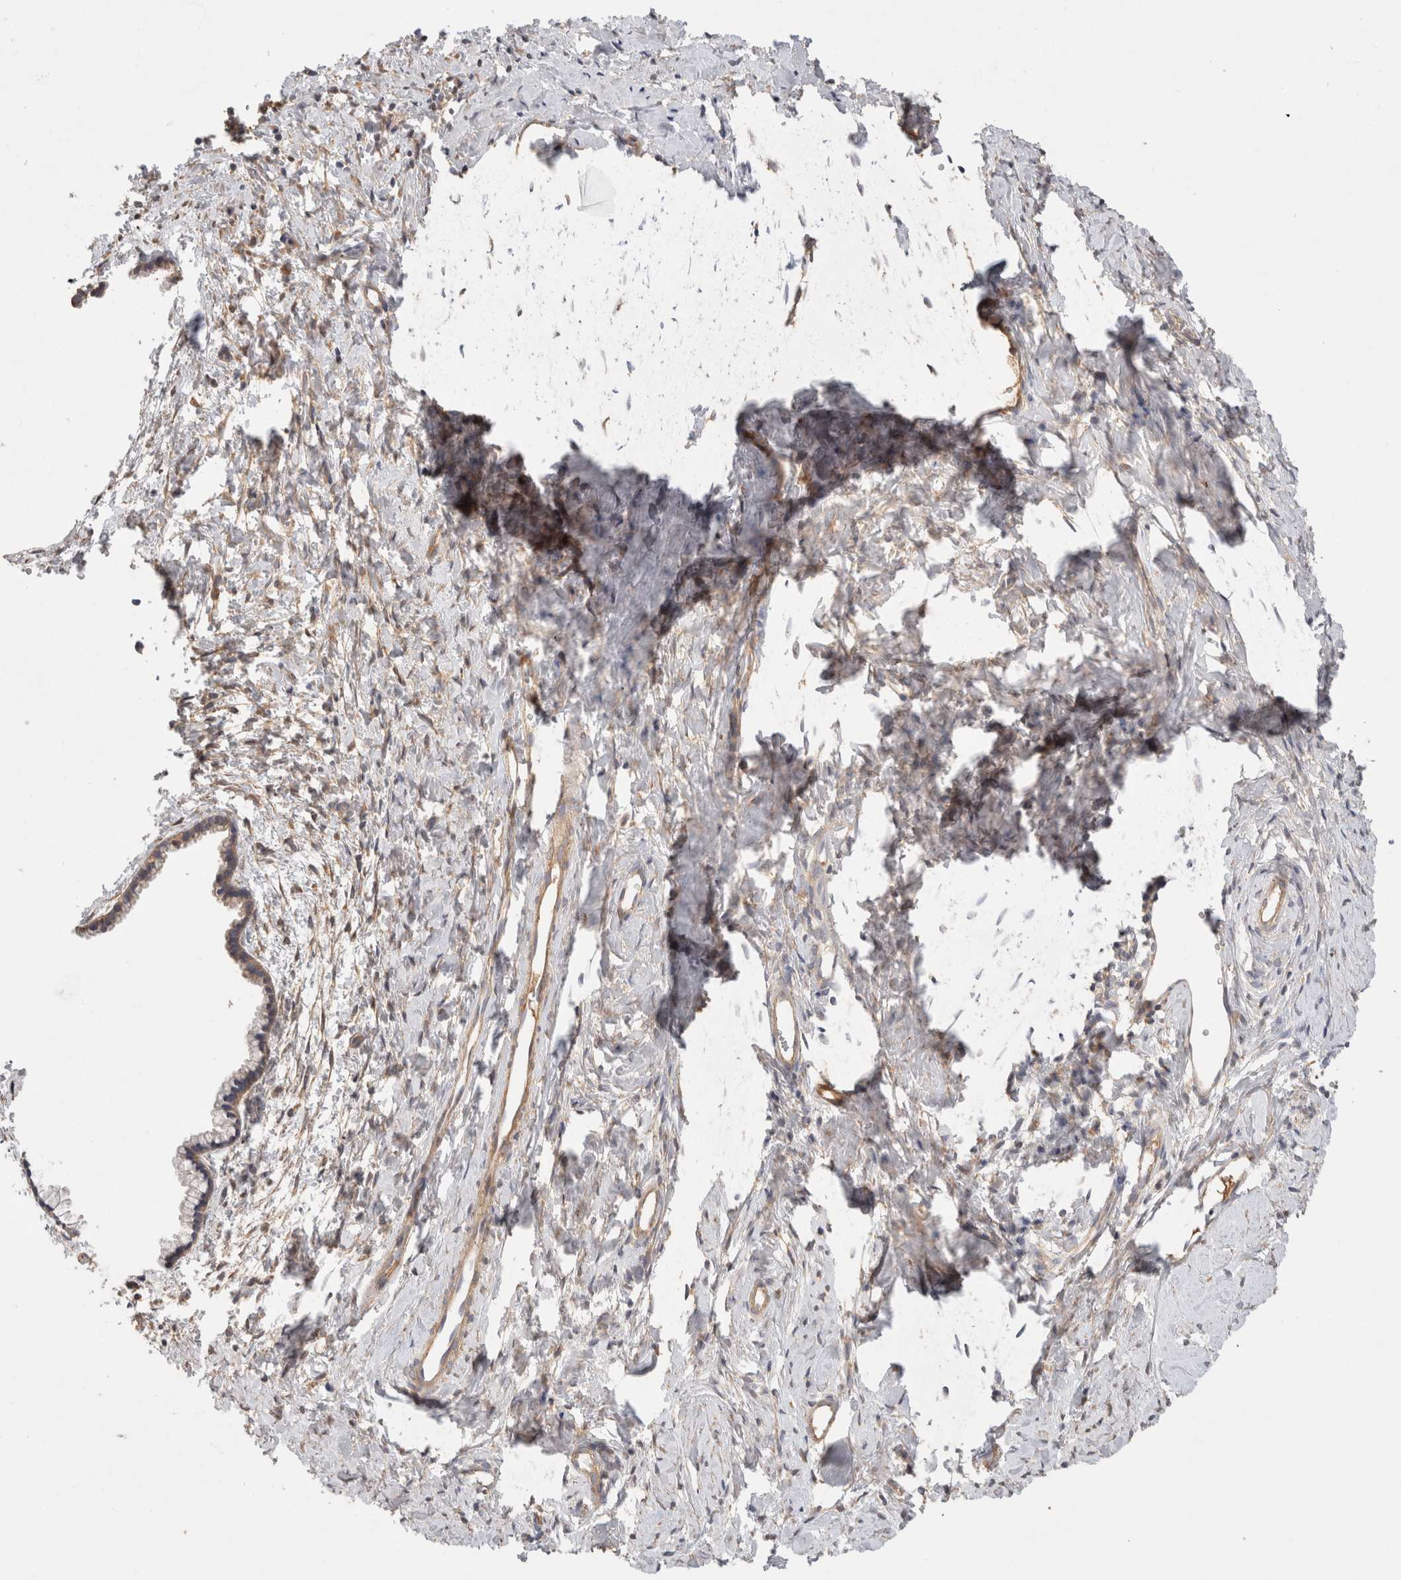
{"staining": {"intensity": "weak", "quantity": "25%-75%", "location": "cytoplasmic/membranous"}, "tissue": "cervix", "cell_type": "Glandular cells", "image_type": "normal", "snomed": [{"axis": "morphology", "description": "Normal tissue, NOS"}, {"axis": "topography", "description": "Cervix"}], "caption": "Unremarkable cervix shows weak cytoplasmic/membranous positivity in about 25%-75% of glandular cells.", "gene": "C8orf44", "patient": {"sex": "female", "age": 75}}